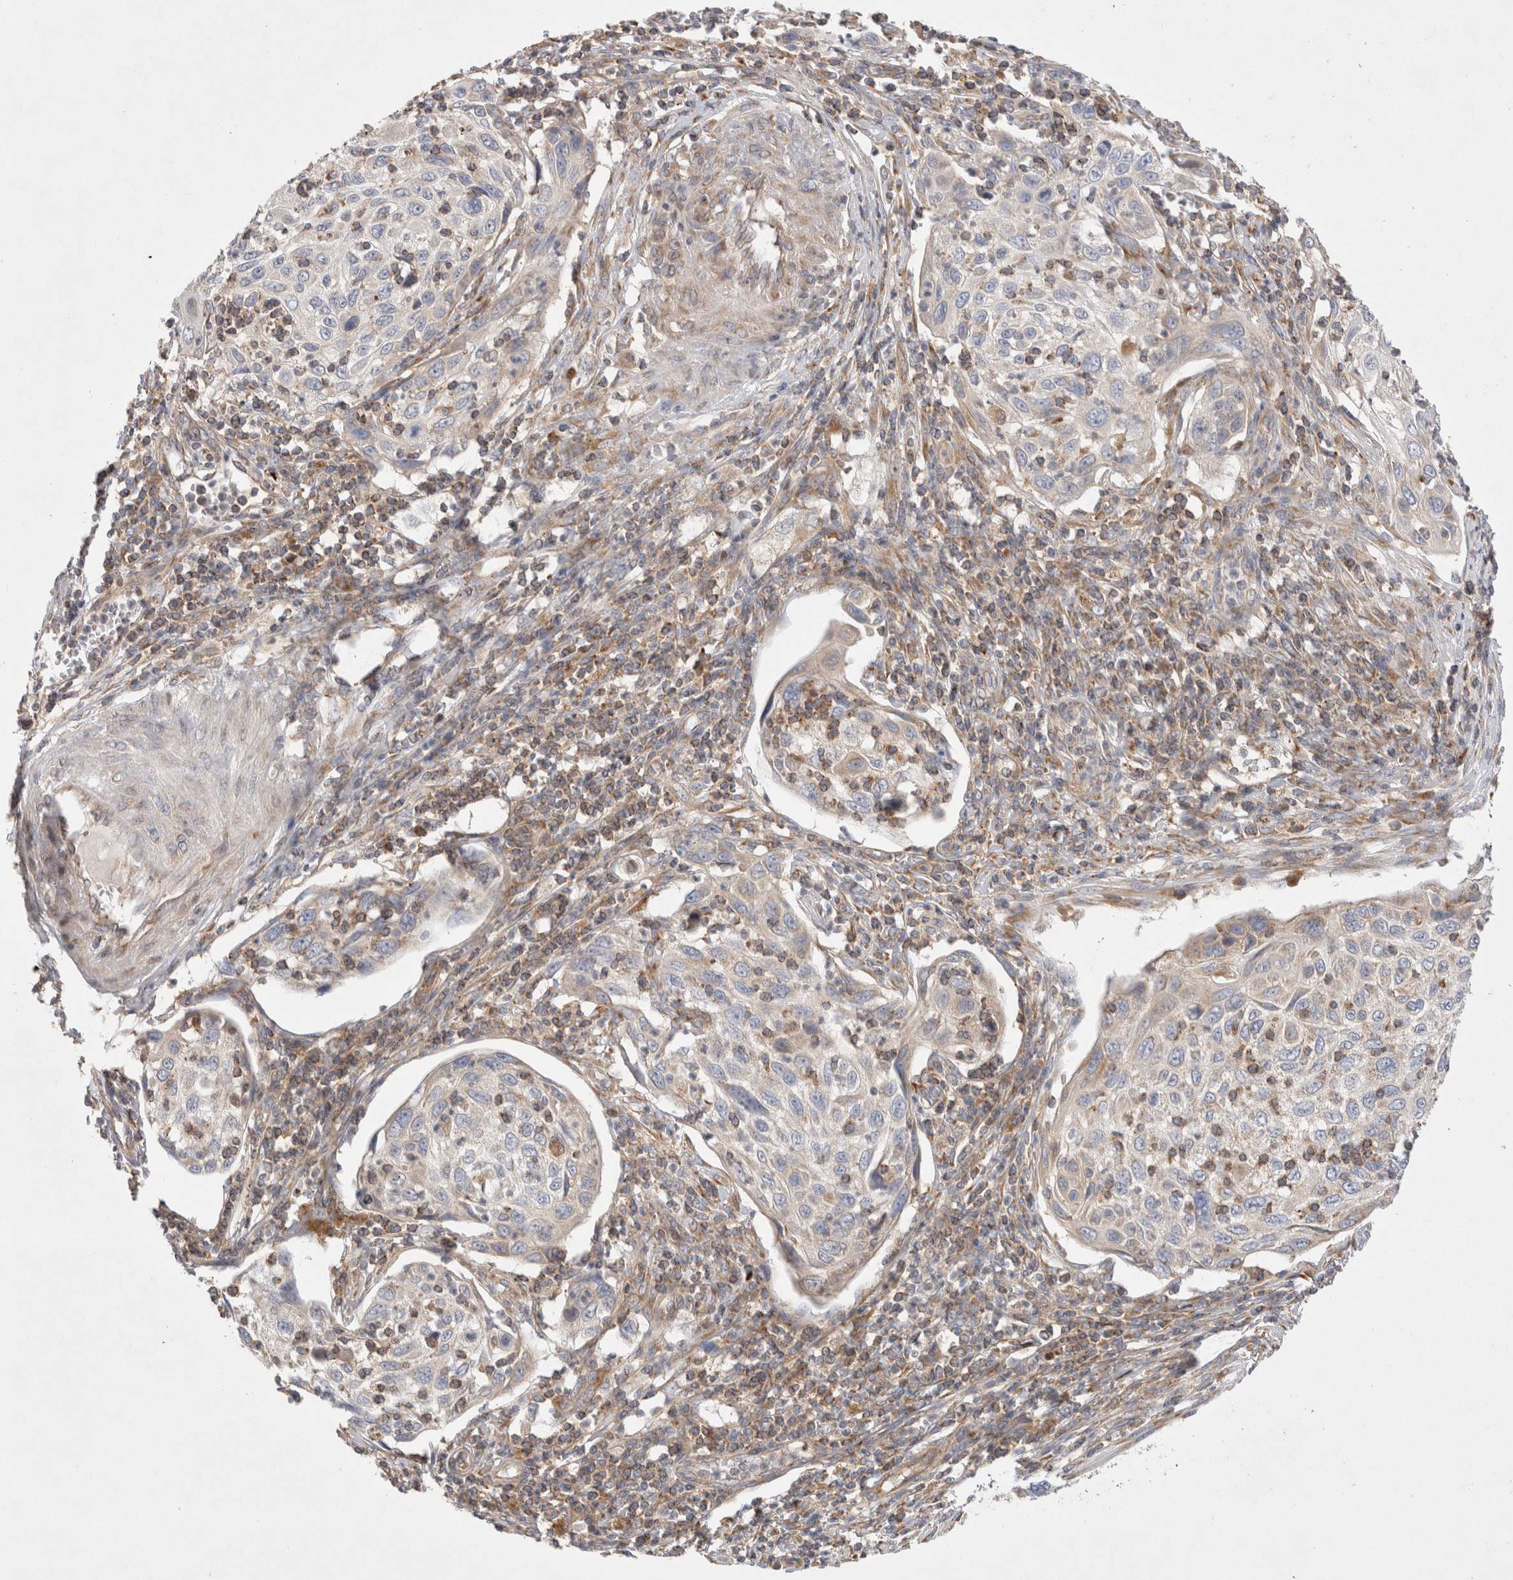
{"staining": {"intensity": "negative", "quantity": "none", "location": "none"}, "tissue": "cervical cancer", "cell_type": "Tumor cells", "image_type": "cancer", "snomed": [{"axis": "morphology", "description": "Squamous cell carcinoma, NOS"}, {"axis": "topography", "description": "Cervix"}], "caption": "Immunohistochemistry histopathology image of squamous cell carcinoma (cervical) stained for a protein (brown), which displays no staining in tumor cells.", "gene": "TBC1D16", "patient": {"sex": "female", "age": 70}}